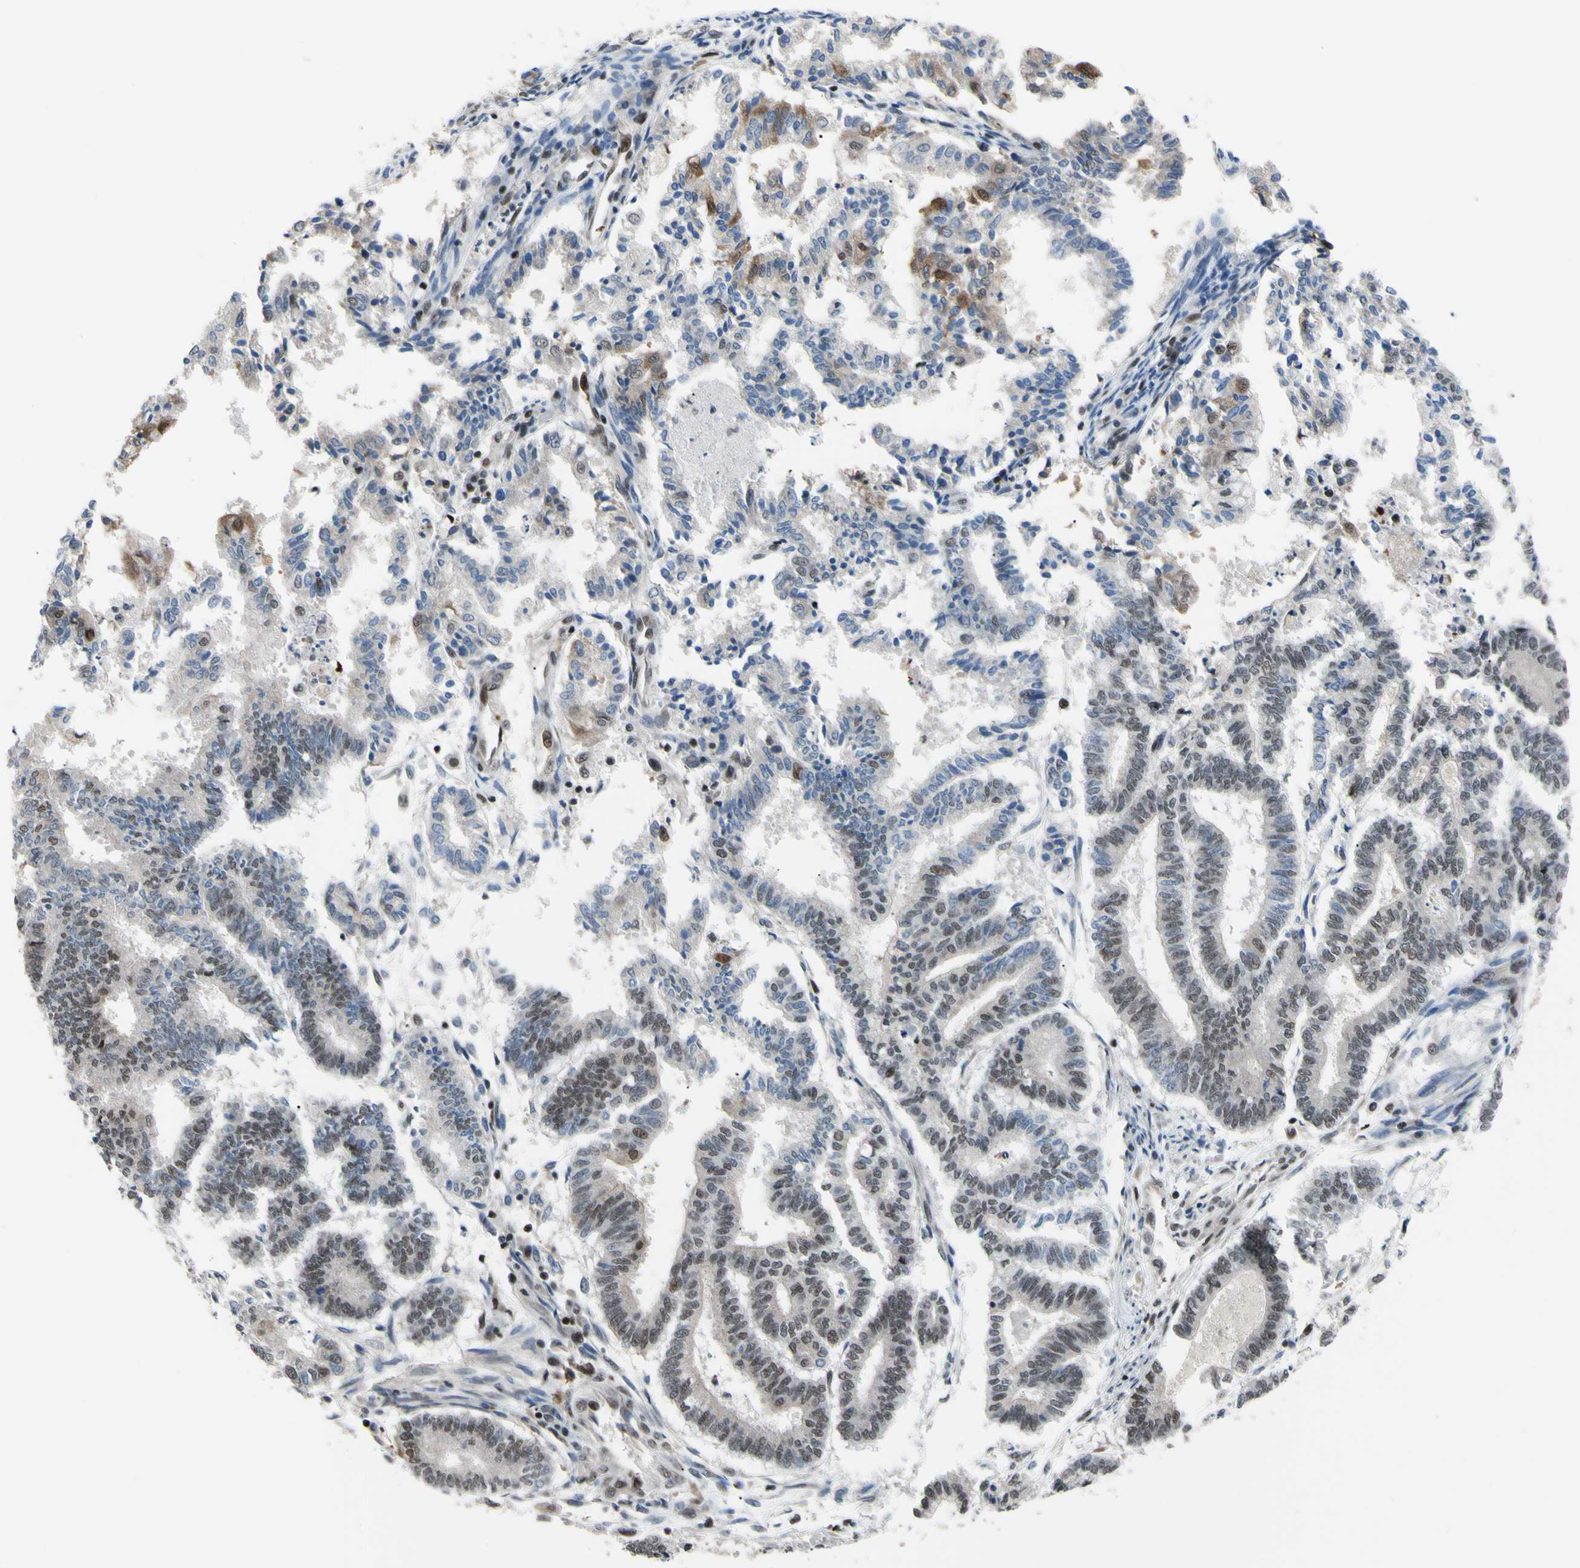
{"staining": {"intensity": "weak", "quantity": "25%-75%", "location": "nuclear"}, "tissue": "endometrial cancer", "cell_type": "Tumor cells", "image_type": "cancer", "snomed": [{"axis": "morphology", "description": "Necrosis, NOS"}, {"axis": "morphology", "description": "Adenocarcinoma, NOS"}, {"axis": "topography", "description": "Endometrium"}], "caption": "Immunohistochemical staining of human endometrial cancer demonstrates weak nuclear protein positivity in approximately 25%-75% of tumor cells.", "gene": "THAP12", "patient": {"sex": "female", "age": 79}}